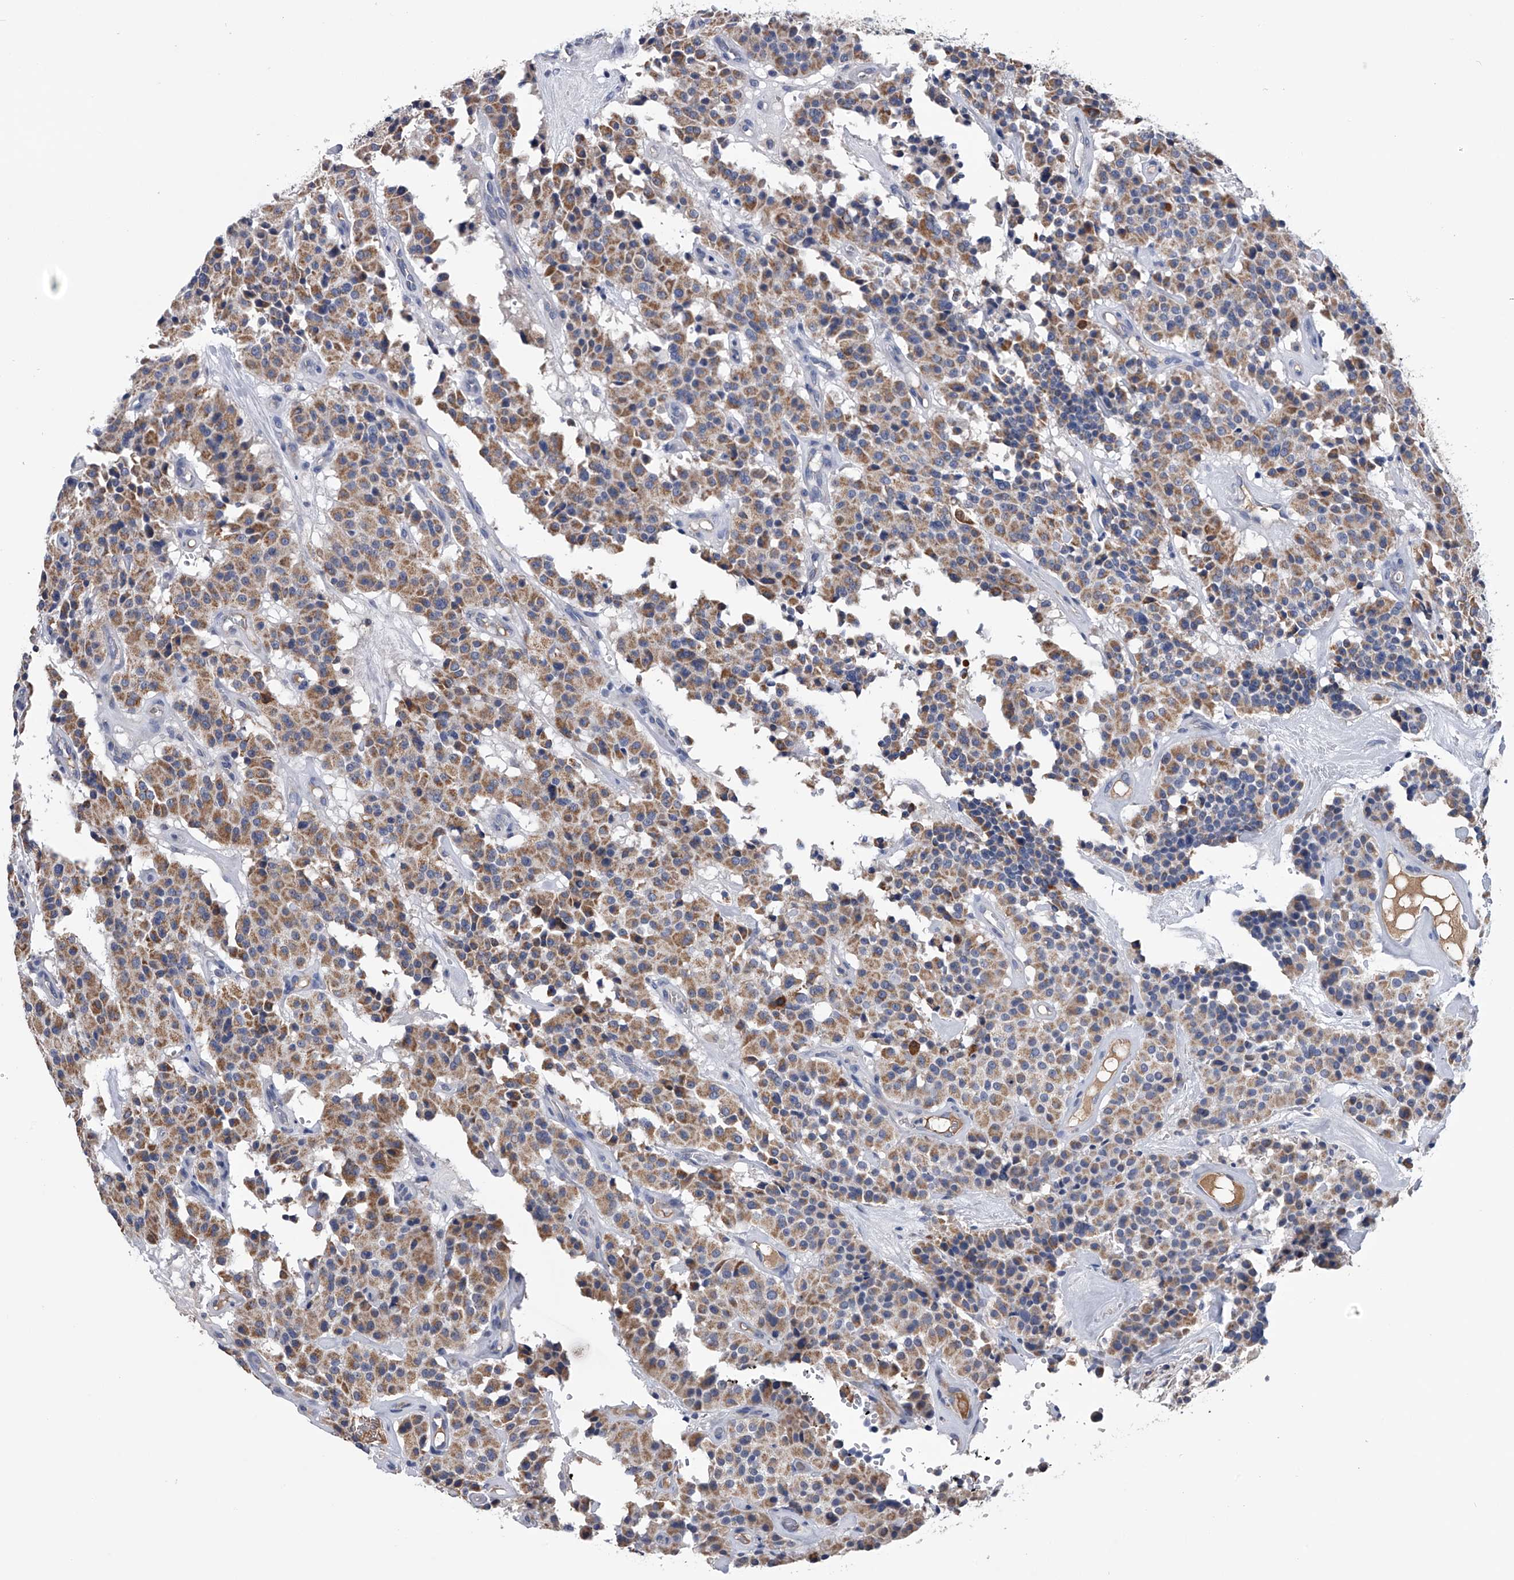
{"staining": {"intensity": "moderate", "quantity": ">75%", "location": "cytoplasmic/membranous"}, "tissue": "carcinoid", "cell_type": "Tumor cells", "image_type": "cancer", "snomed": [{"axis": "morphology", "description": "Carcinoid, malignant, NOS"}, {"axis": "topography", "description": "Lung"}], "caption": "Immunohistochemical staining of carcinoid (malignant) demonstrates medium levels of moderate cytoplasmic/membranous expression in about >75% of tumor cells. (Brightfield microscopy of DAB IHC at high magnification).", "gene": "OAT", "patient": {"sex": "male", "age": 30}}